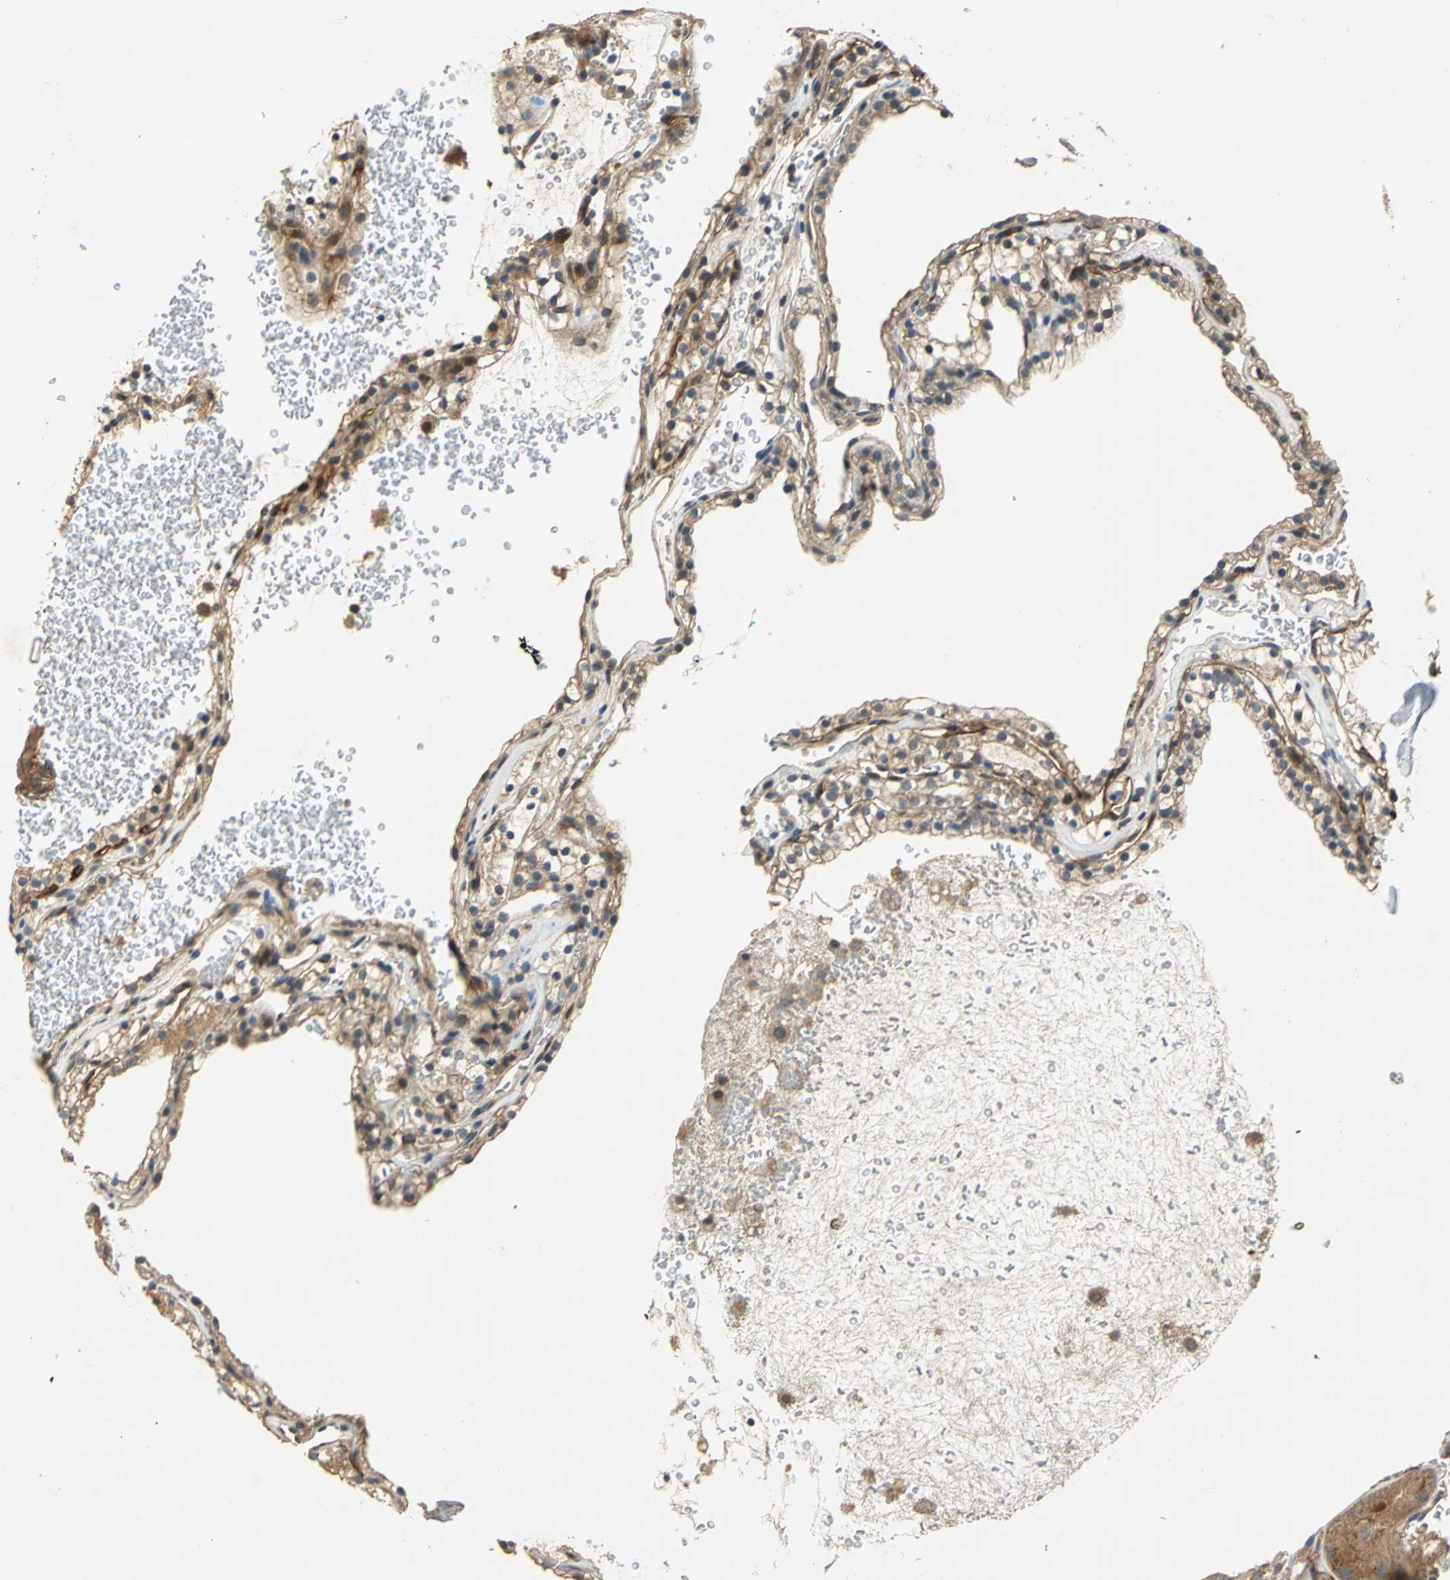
{"staining": {"intensity": "moderate", "quantity": "25%-75%", "location": "cytoplasmic/membranous"}, "tissue": "renal cancer", "cell_type": "Tumor cells", "image_type": "cancer", "snomed": [{"axis": "morphology", "description": "Adenocarcinoma, NOS"}, {"axis": "topography", "description": "Kidney"}], "caption": "Human renal adenocarcinoma stained with a brown dye exhibits moderate cytoplasmic/membranous positive staining in approximately 25%-75% of tumor cells.", "gene": "EMCN", "patient": {"sex": "female", "age": 41}}